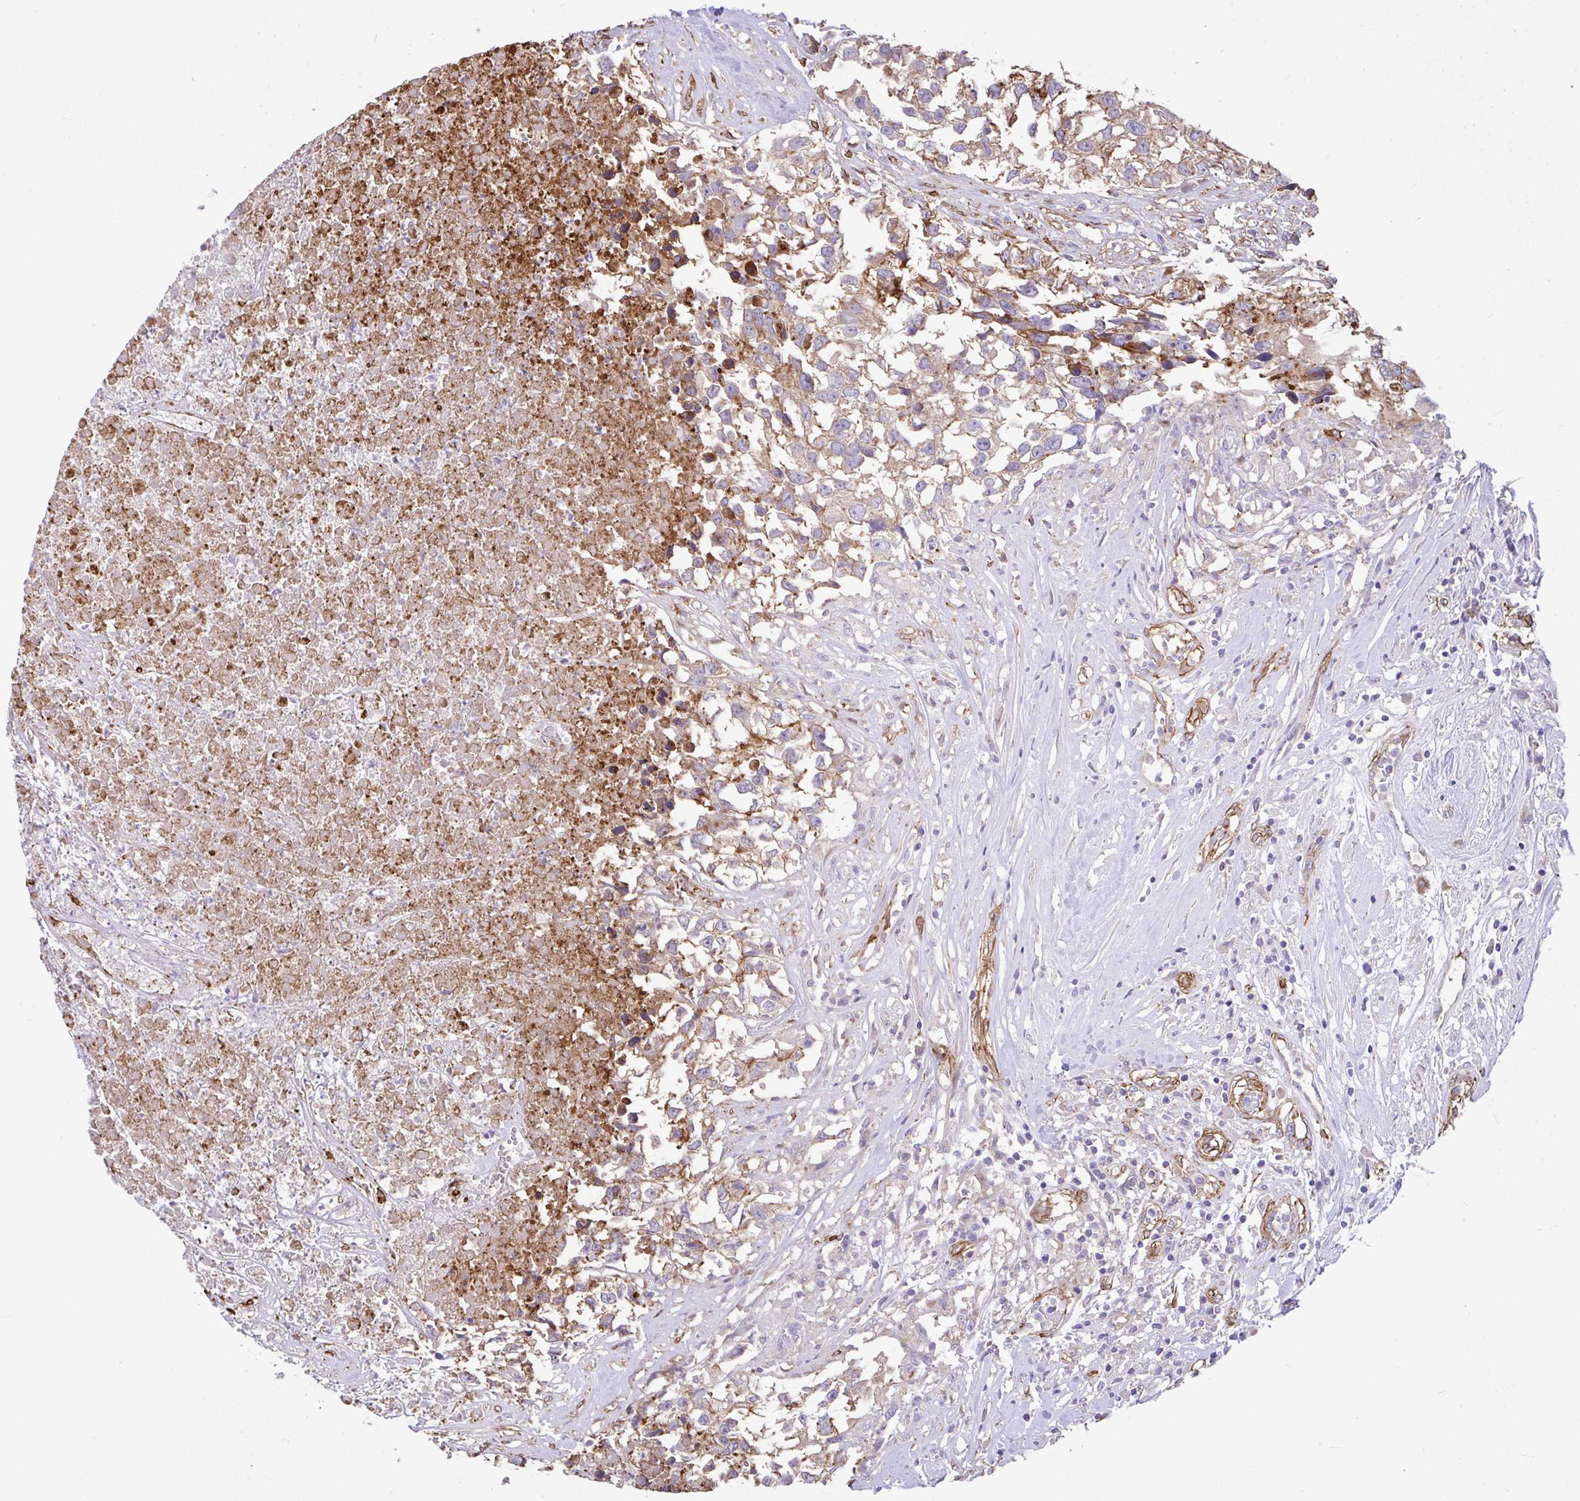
{"staining": {"intensity": "moderate", "quantity": "25%-75%", "location": "cytoplasmic/membranous"}, "tissue": "testis cancer", "cell_type": "Tumor cells", "image_type": "cancer", "snomed": [{"axis": "morphology", "description": "Carcinoma, Embryonal, NOS"}, {"axis": "topography", "description": "Testis"}], "caption": "Human testis embryonal carcinoma stained with a brown dye shows moderate cytoplasmic/membranous positive positivity in about 25%-75% of tumor cells.", "gene": "PTPRK", "patient": {"sex": "male", "age": 83}}